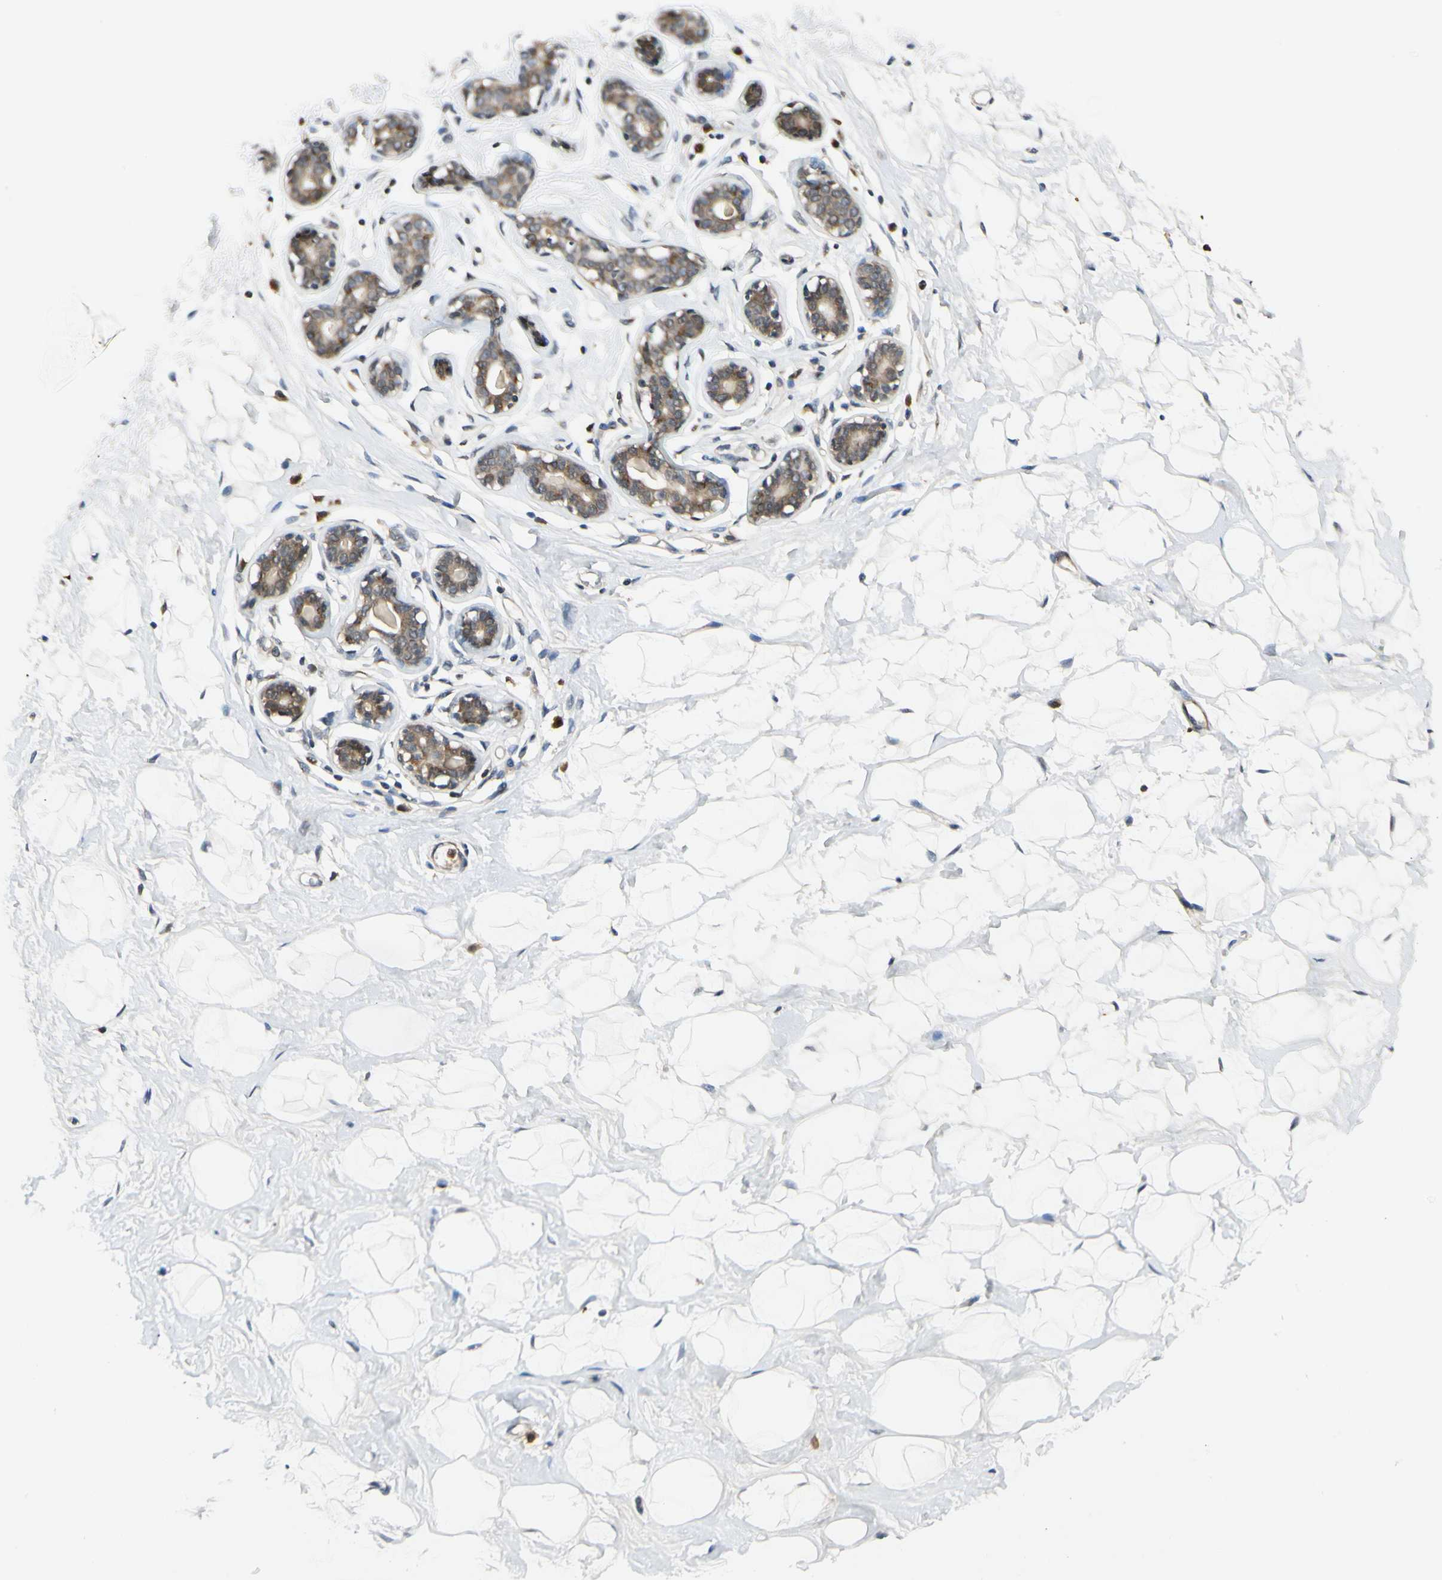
{"staining": {"intensity": "weak", "quantity": "<25%", "location": "cytoplasmic/membranous"}, "tissue": "breast", "cell_type": "Adipocytes", "image_type": "normal", "snomed": [{"axis": "morphology", "description": "Normal tissue, NOS"}, {"axis": "topography", "description": "Breast"}], "caption": "Immunohistochemistry micrograph of normal breast: breast stained with DAB demonstrates no significant protein positivity in adipocytes. Nuclei are stained in blue.", "gene": "RPS6KB2", "patient": {"sex": "female", "age": 23}}